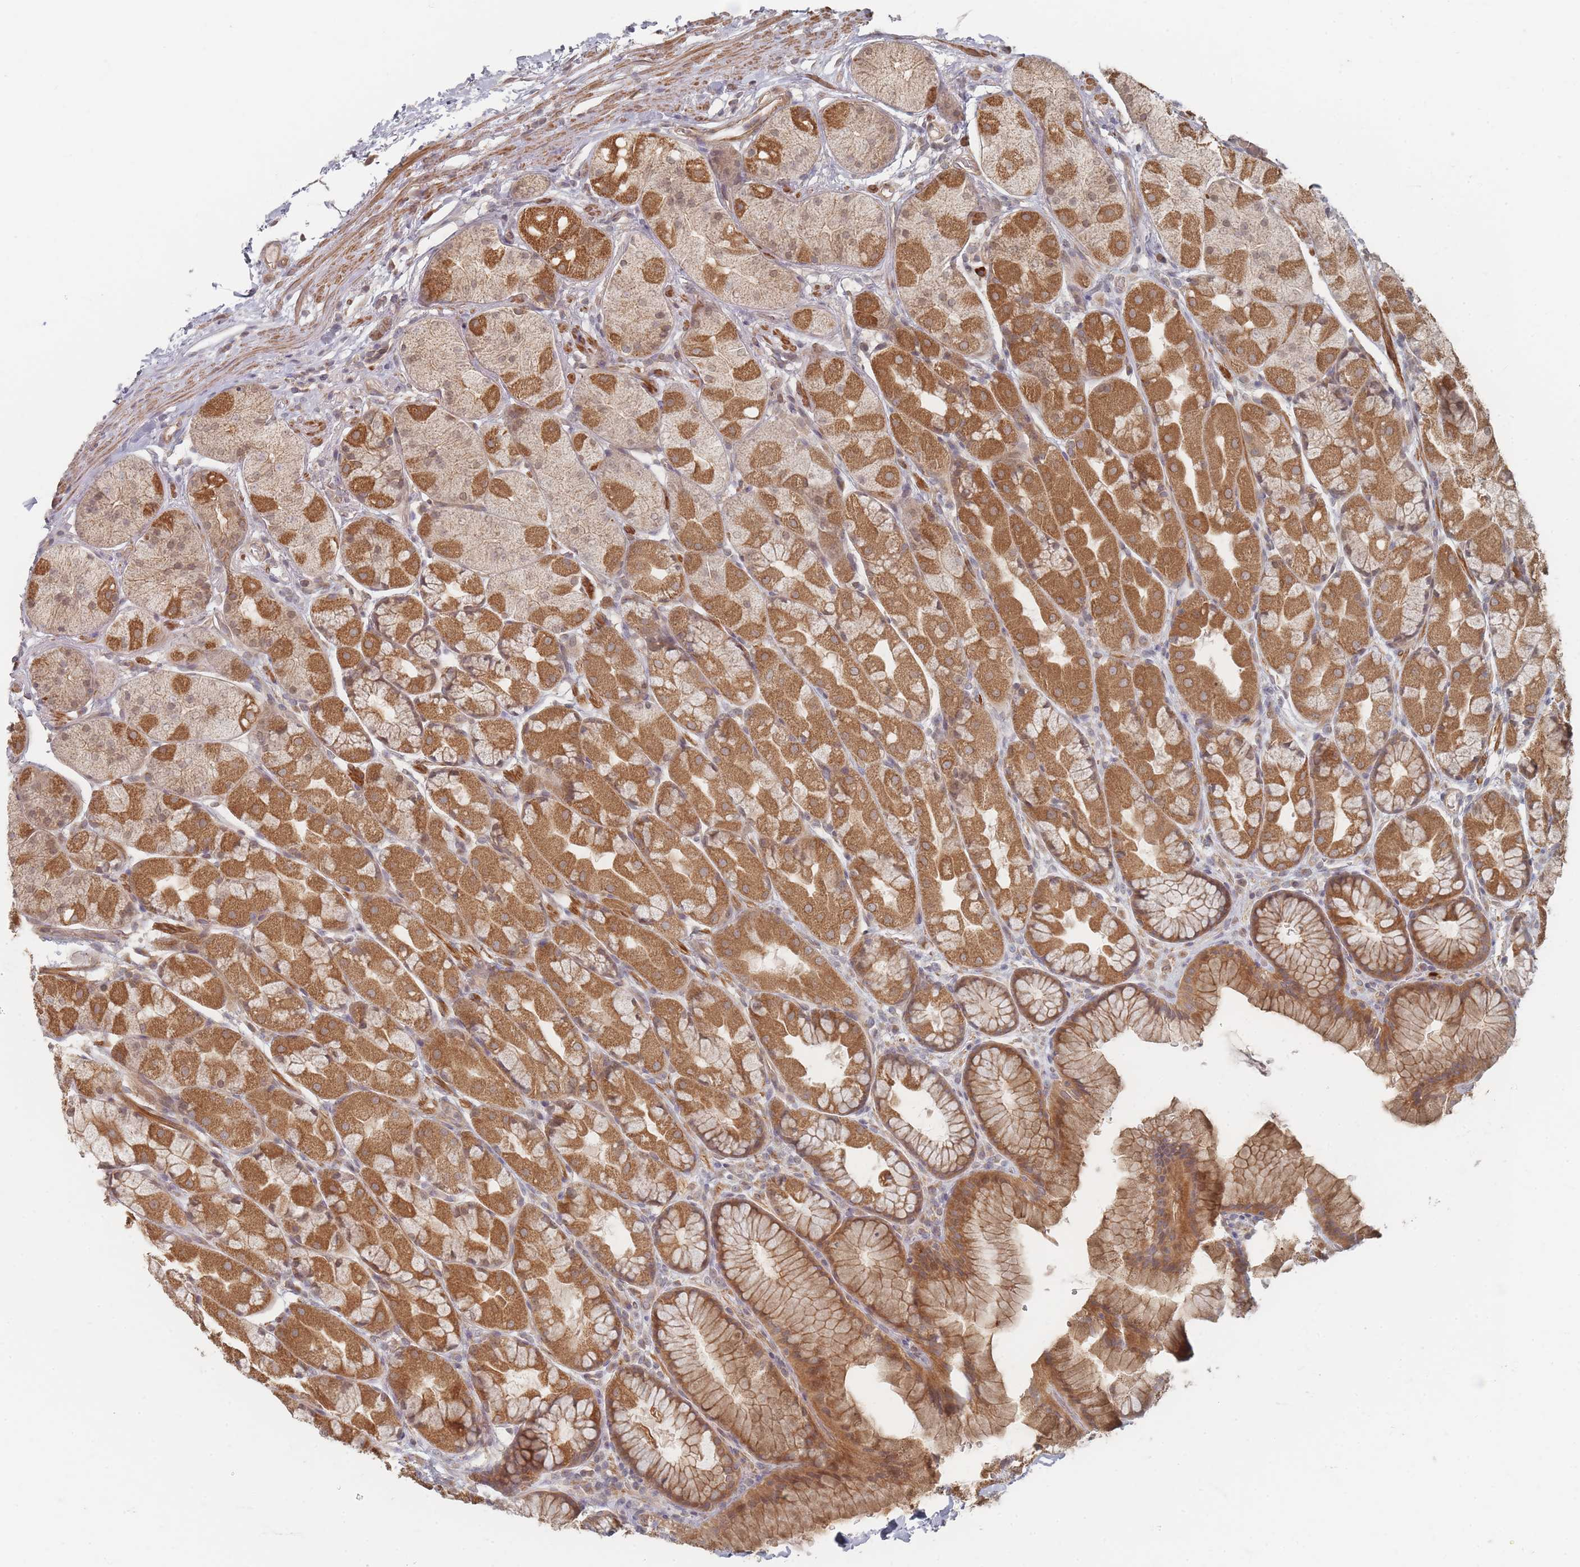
{"staining": {"intensity": "strong", "quantity": ">75%", "location": "cytoplasmic/membranous"}, "tissue": "stomach", "cell_type": "Glandular cells", "image_type": "normal", "snomed": [{"axis": "morphology", "description": "Normal tissue, NOS"}, {"axis": "topography", "description": "Stomach"}], "caption": "This is an image of IHC staining of unremarkable stomach, which shows strong expression in the cytoplasmic/membranous of glandular cells.", "gene": "GLE1", "patient": {"sex": "male", "age": 57}}